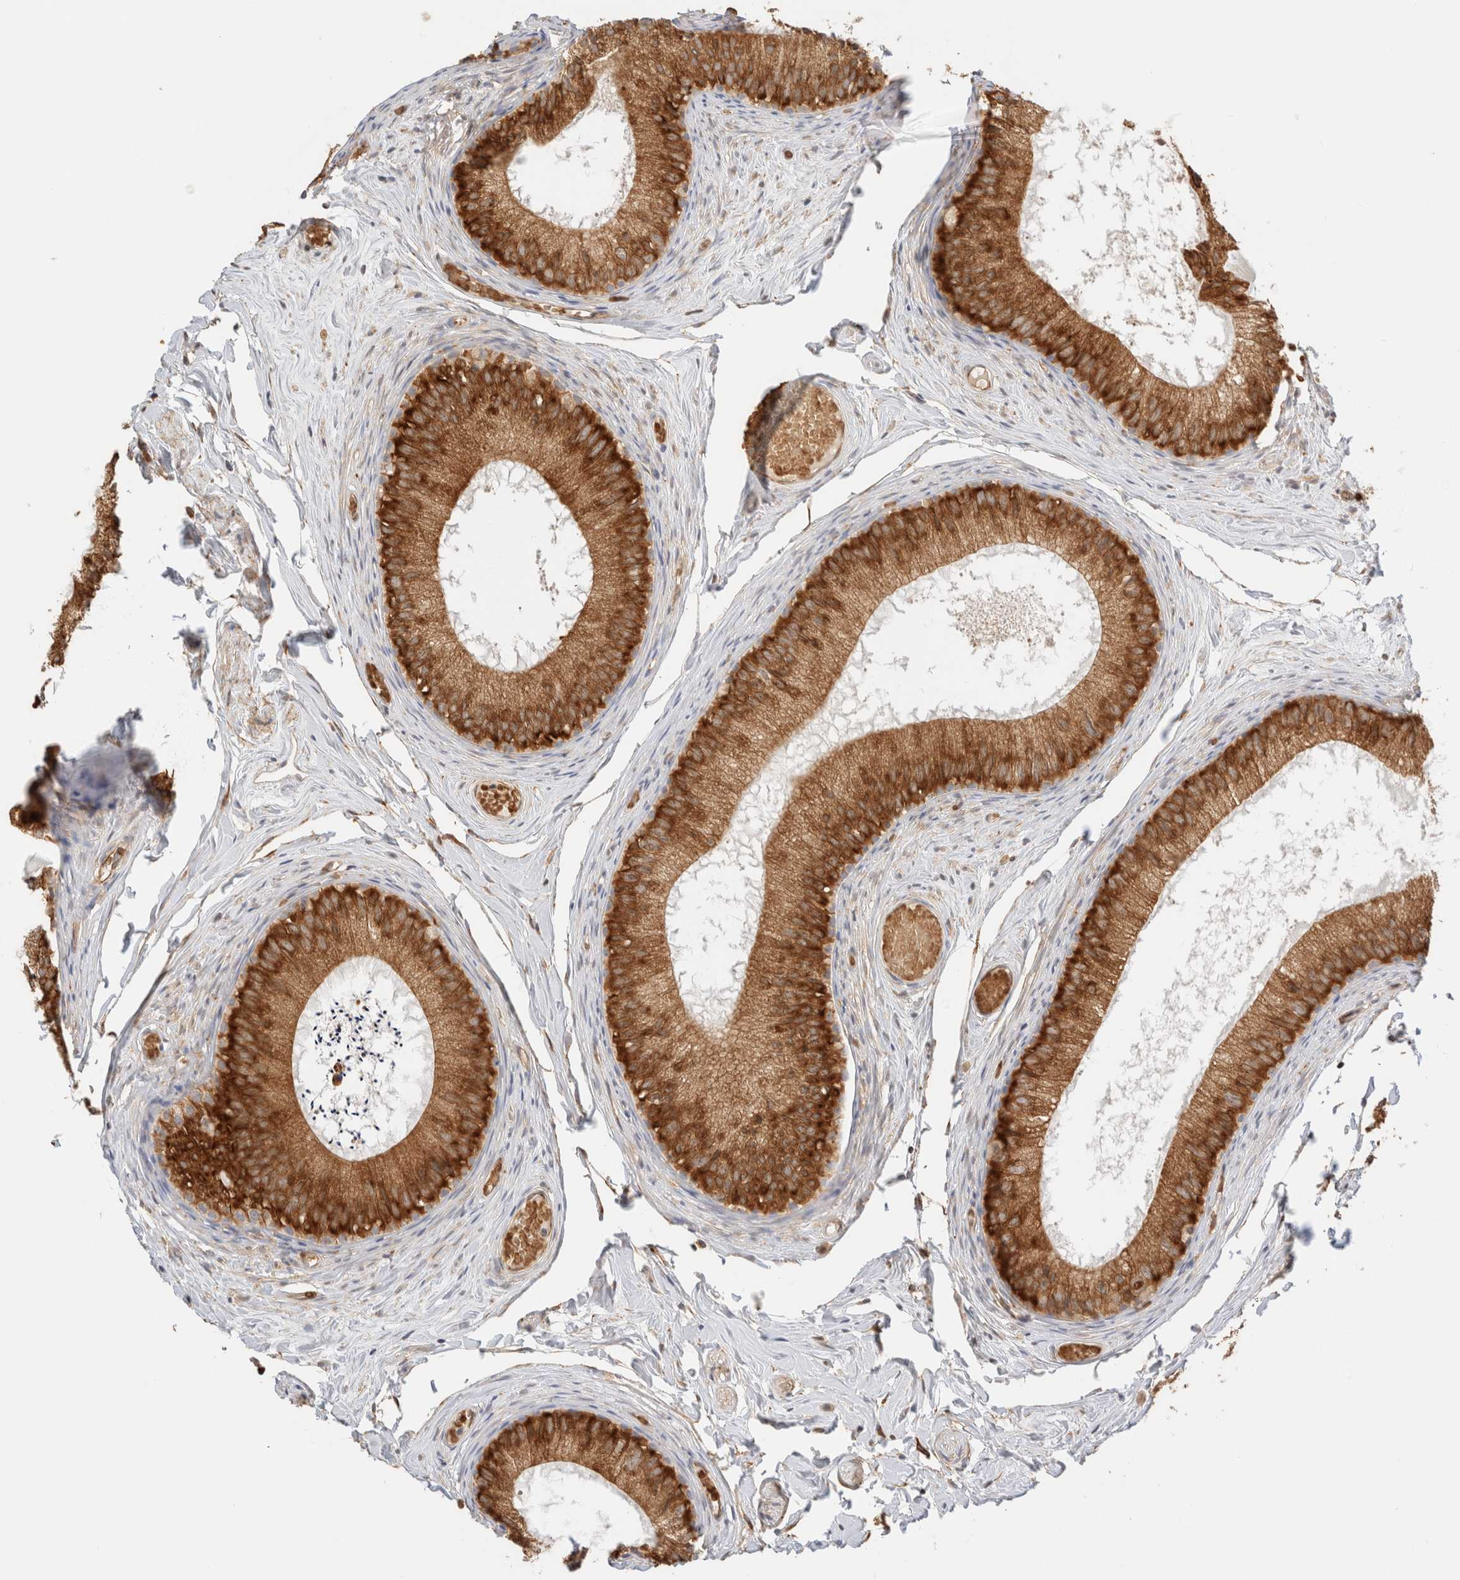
{"staining": {"intensity": "strong", "quantity": ">75%", "location": "cytoplasmic/membranous"}, "tissue": "epididymis", "cell_type": "Glandular cells", "image_type": "normal", "snomed": [{"axis": "morphology", "description": "Normal tissue, NOS"}, {"axis": "topography", "description": "Epididymis"}], "caption": "Brown immunohistochemical staining in unremarkable epididymis shows strong cytoplasmic/membranous expression in about >75% of glandular cells.", "gene": "SYVN1", "patient": {"sex": "male", "age": 46}}